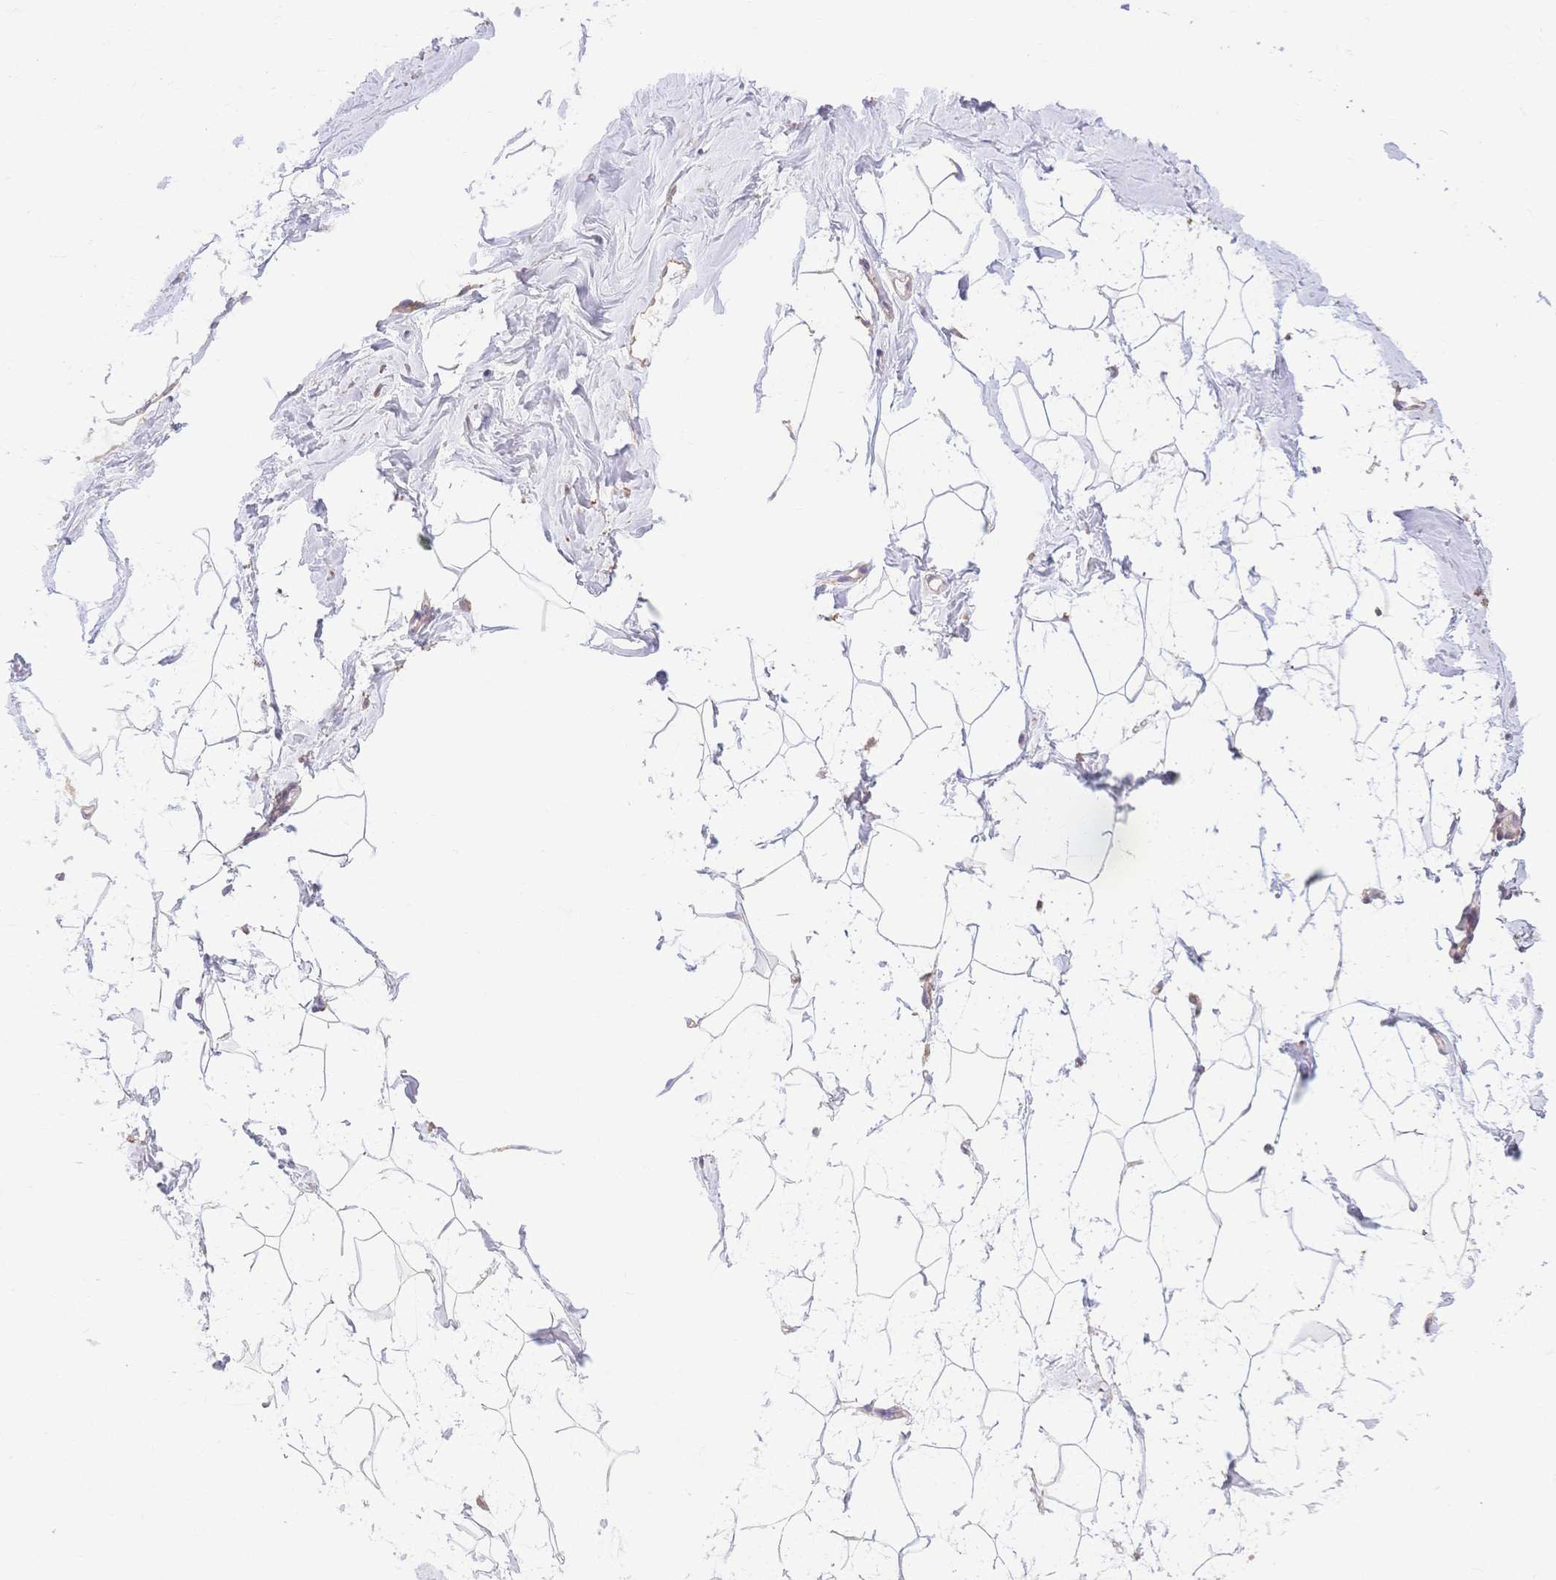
{"staining": {"intensity": "negative", "quantity": "none", "location": "none"}, "tissue": "breast", "cell_type": "Adipocytes", "image_type": "normal", "snomed": [{"axis": "morphology", "description": "Normal tissue, NOS"}, {"axis": "topography", "description": "Breast"}], "caption": "The histopathology image exhibits no significant expression in adipocytes of breast.", "gene": "HS3ST5", "patient": {"sex": "female", "age": 32}}